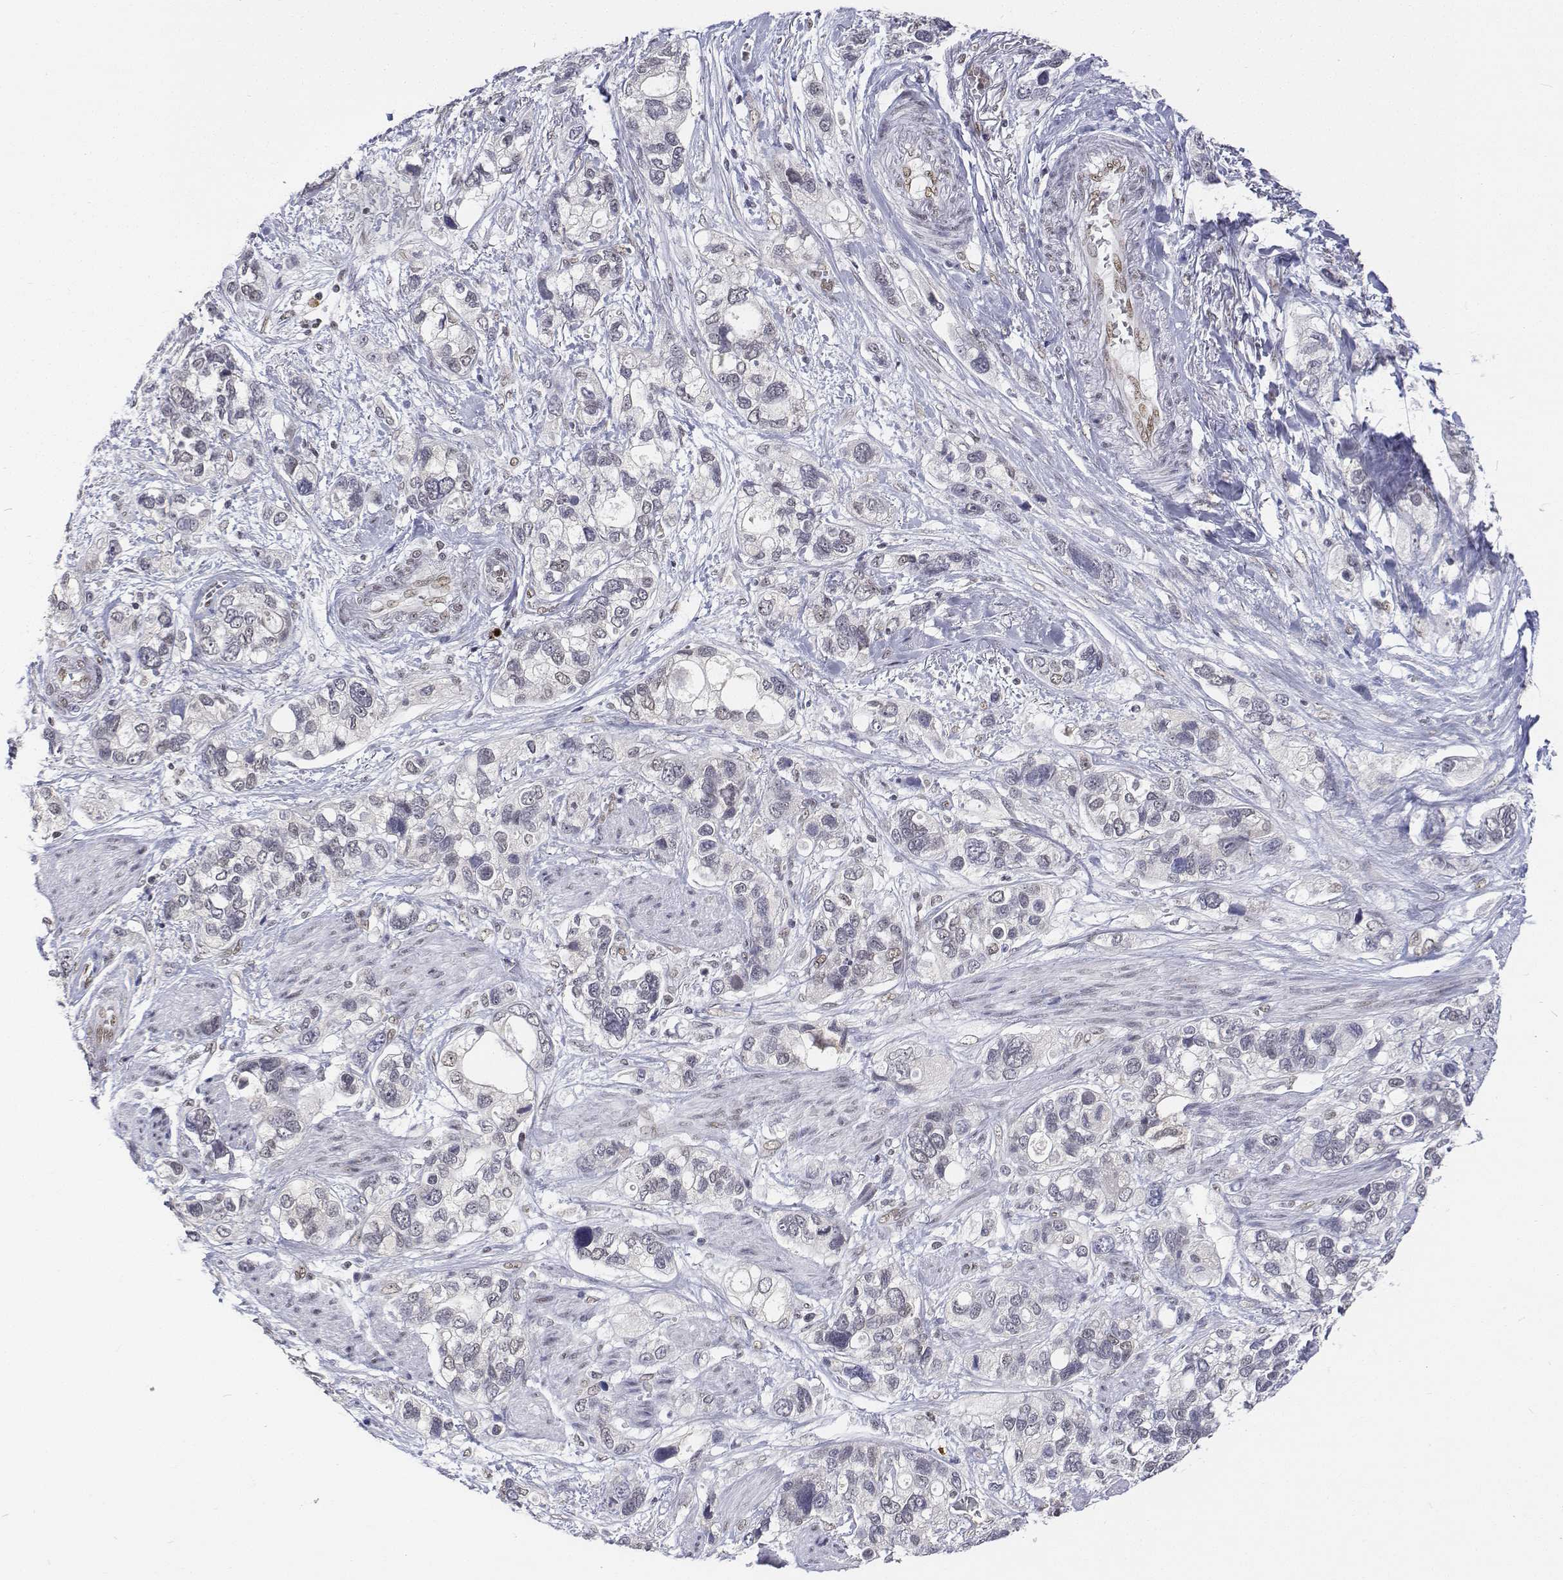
{"staining": {"intensity": "negative", "quantity": "none", "location": "none"}, "tissue": "stomach cancer", "cell_type": "Tumor cells", "image_type": "cancer", "snomed": [{"axis": "morphology", "description": "Adenocarcinoma, NOS"}, {"axis": "topography", "description": "Stomach, upper"}], "caption": "Immunohistochemical staining of human adenocarcinoma (stomach) exhibits no significant positivity in tumor cells.", "gene": "ATRX", "patient": {"sex": "female", "age": 81}}